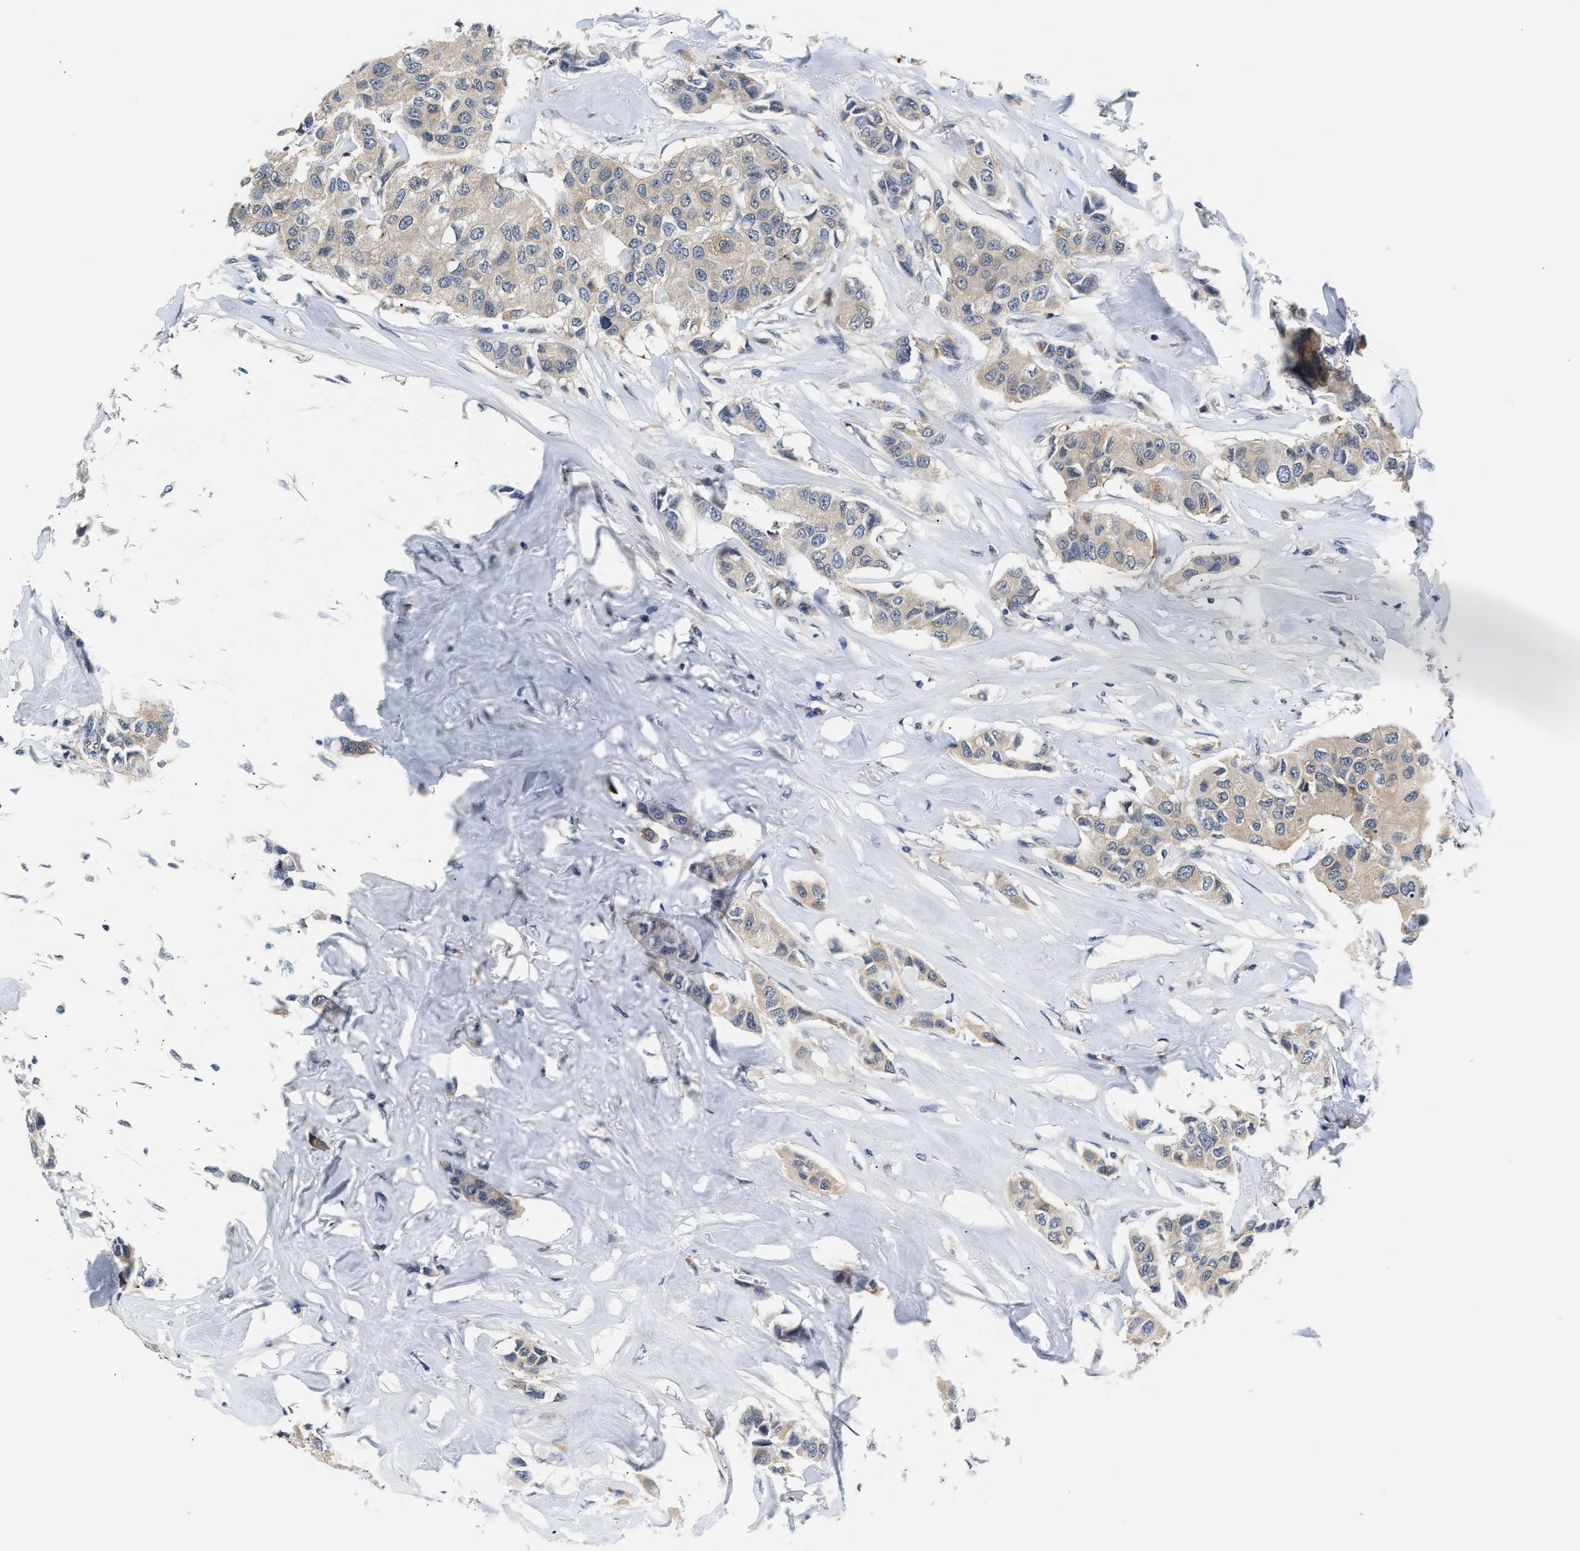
{"staining": {"intensity": "weak", "quantity": ">75%", "location": "cytoplasmic/membranous"}, "tissue": "breast cancer", "cell_type": "Tumor cells", "image_type": "cancer", "snomed": [{"axis": "morphology", "description": "Duct carcinoma"}, {"axis": "topography", "description": "Breast"}], "caption": "Weak cytoplasmic/membranous protein positivity is seen in about >75% of tumor cells in infiltrating ductal carcinoma (breast).", "gene": "PPM1H", "patient": {"sex": "female", "age": 80}}